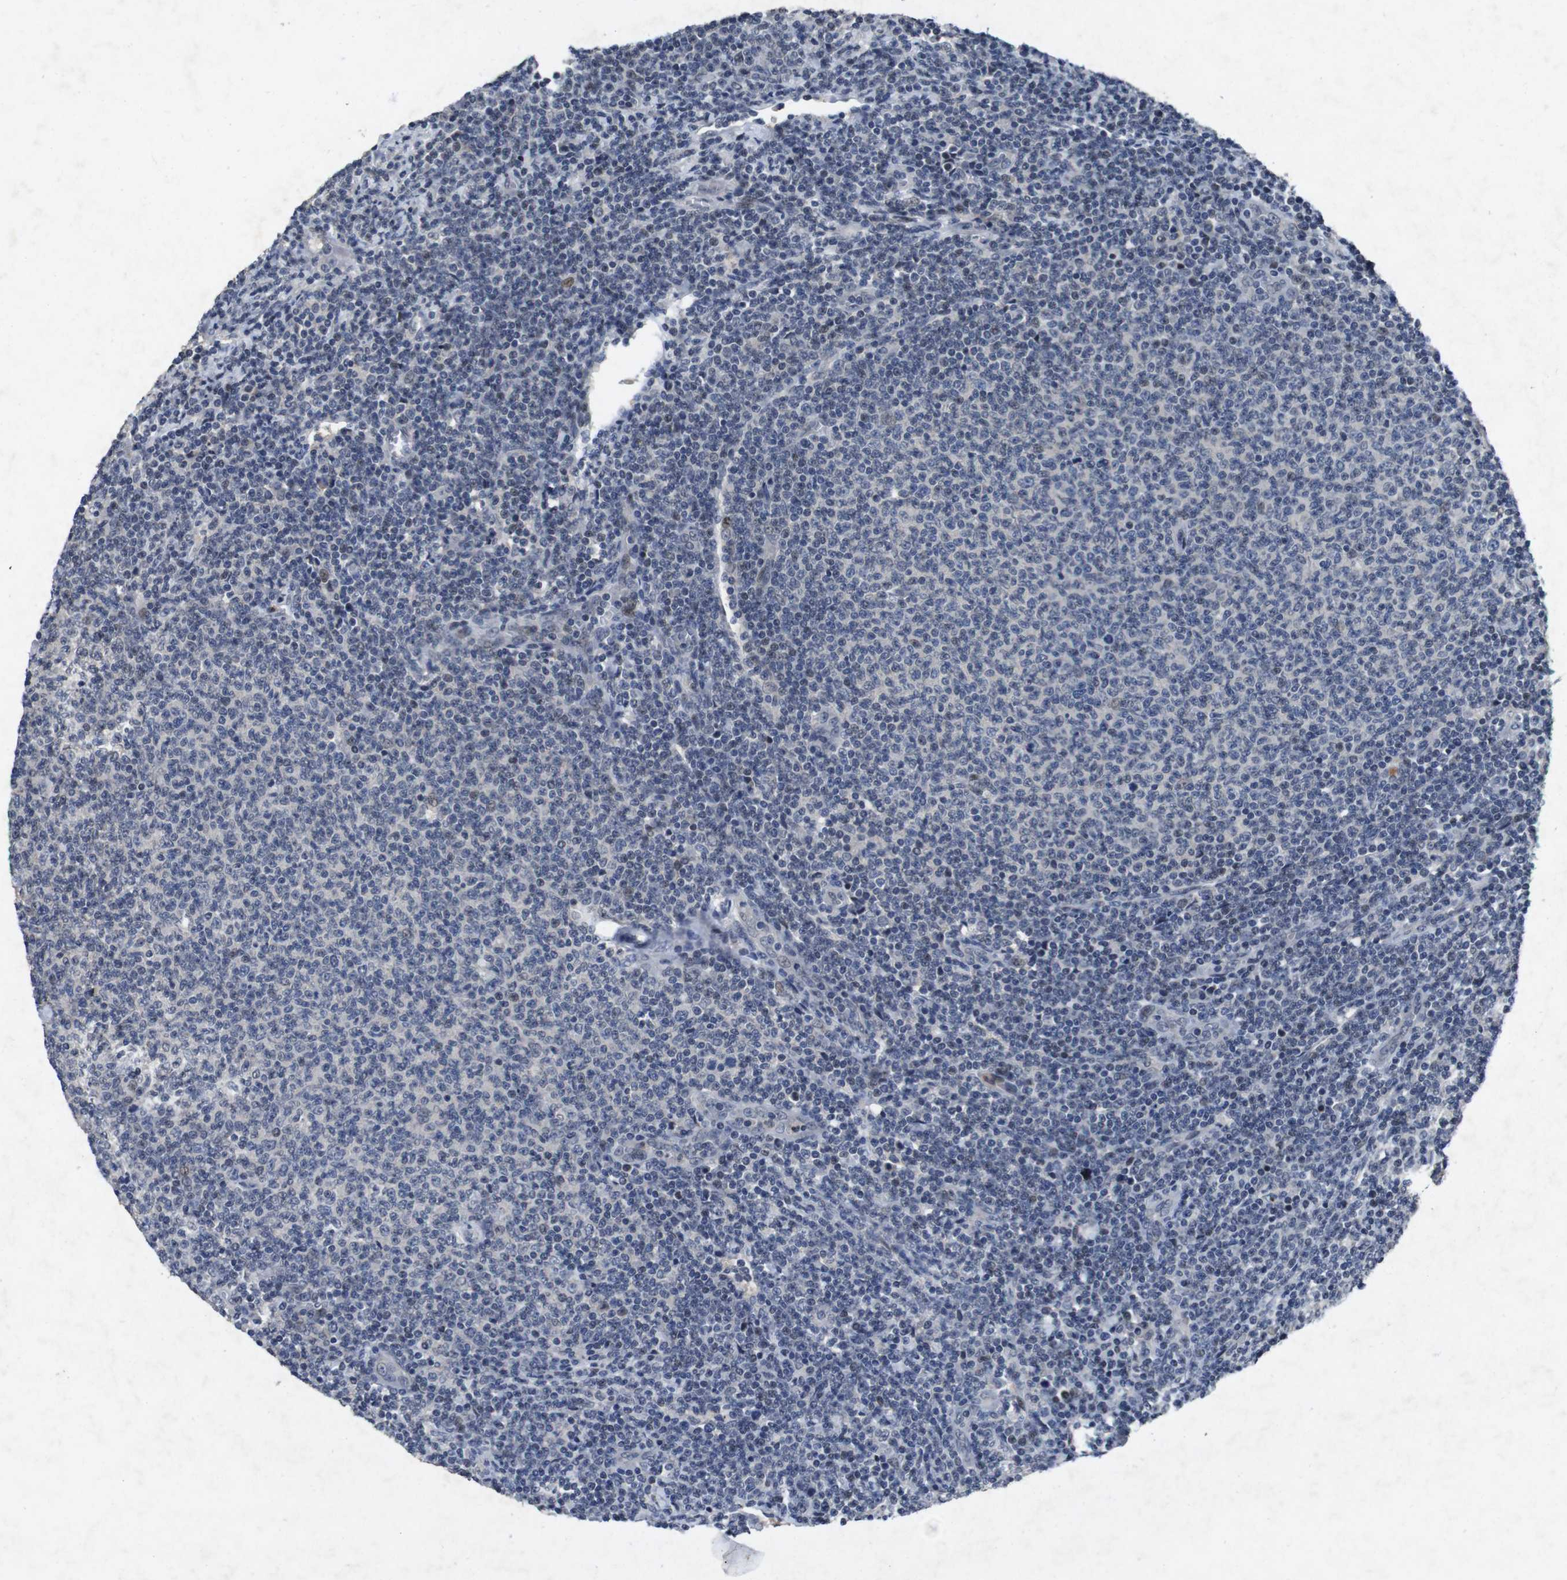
{"staining": {"intensity": "negative", "quantity": "none", "location": "none"}, "tissue": "lymphoma", "cell_type": "Tumor cells", "image_type": "cancer", "snomed": [{"axis": "morphology", "description": "Malignant lymphoma, non-Hodgkin's type, Low grade"}, {"axis": "topography", "description": "Lymph node"}], "caption": "The immunohistochemistry (IHC) micrograph has no significant staining in tumor cells of lymphoma tissue.", "gene": "AKT3", "patient": {"sex": "male", "age": 66}}